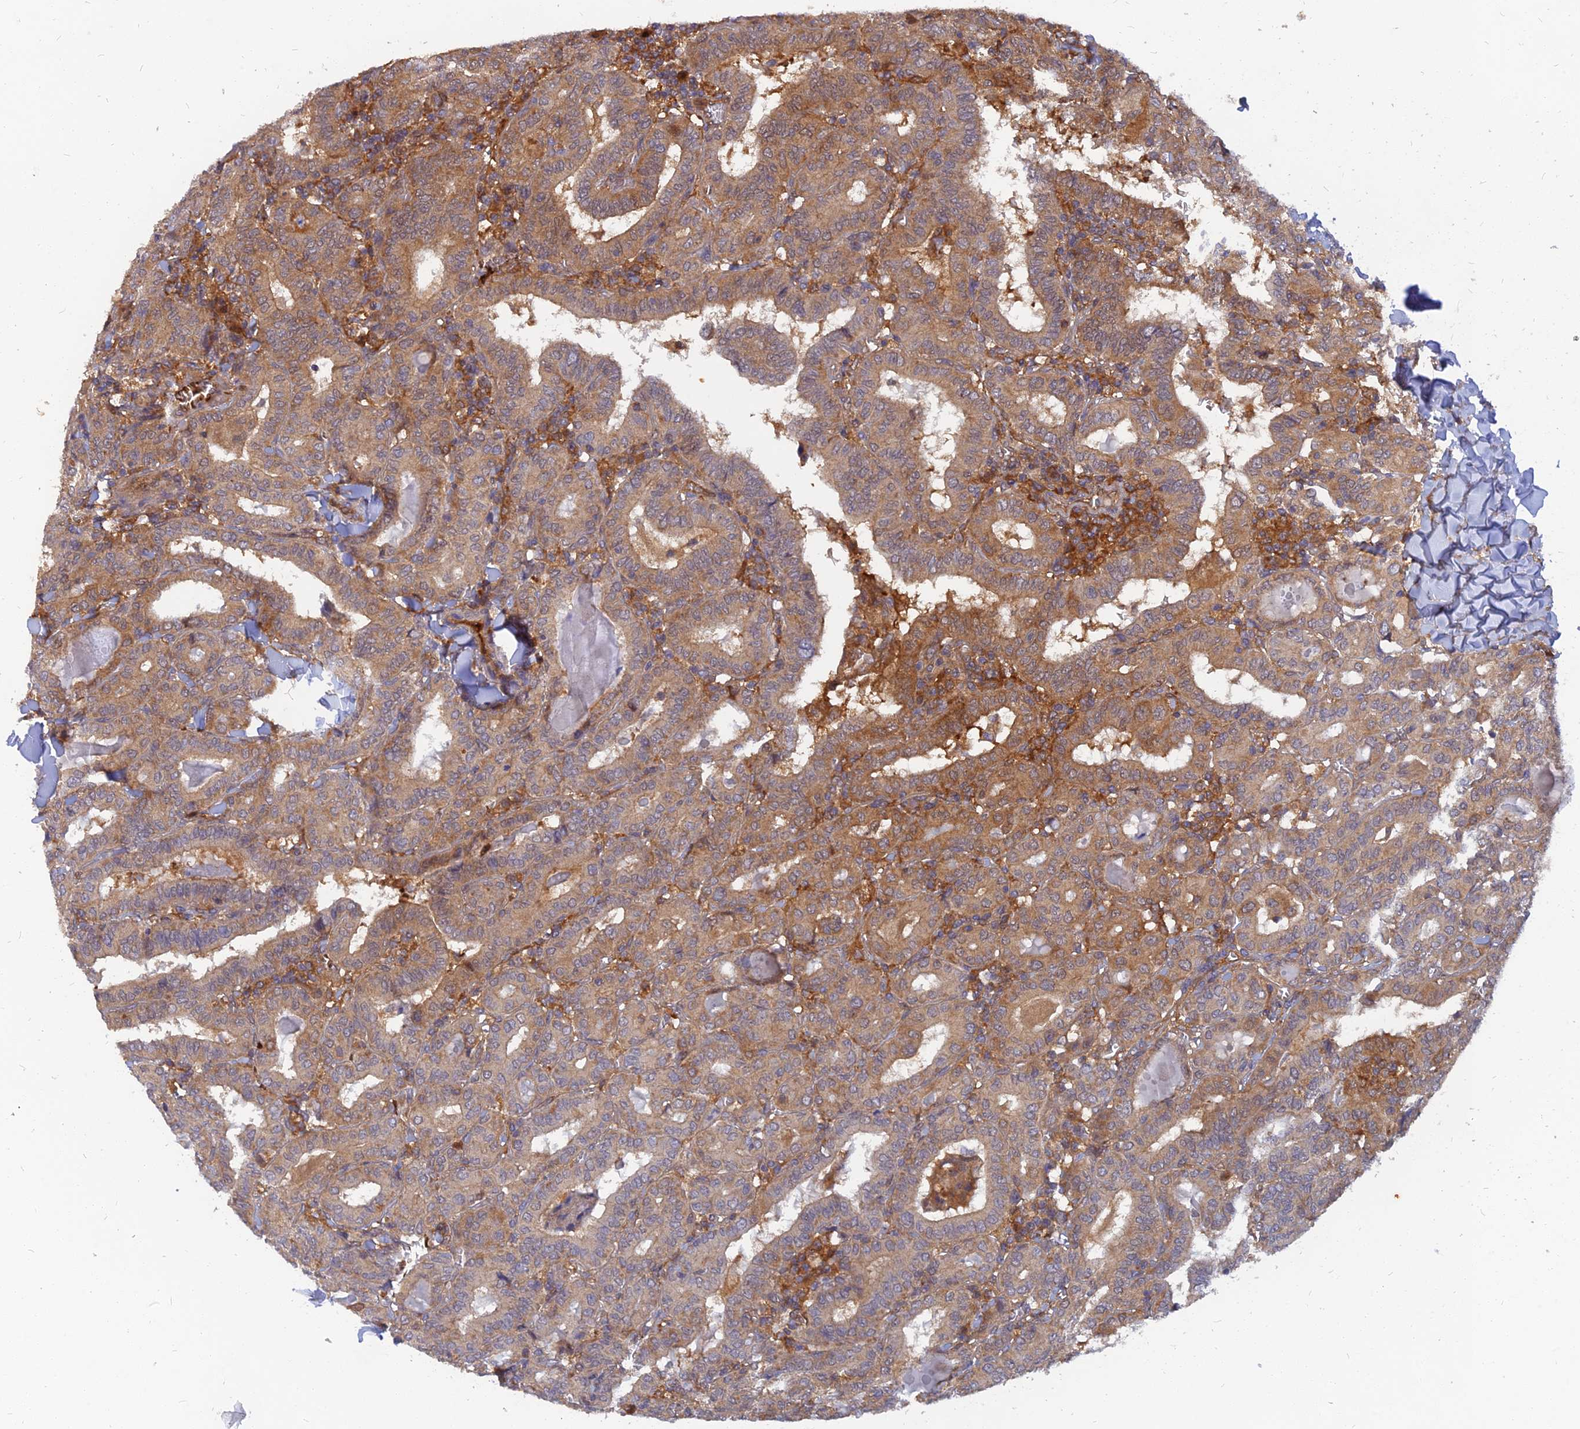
{"staining": {"intensity": "moderate", "quantity": ">75%", "location": "cytoplasmic/membranous"}, "tissue": "thyroid cancer", "cell_type": "Tumor cells", "image_type": "cancer", "snomed": [{"axis": "morphology", "description": "Papillary adenocarcinoma, NOS"}, {"axis": "topography", "description": "Thyroid gland"}], "caption": "This is an image of IHC staining of thyroid papillary adenocarcinoma, which shows moderate expression in the cytoplasmic/membranous of tumor cells.", "gene": "ARL2BP", "patient": {"sex": "female", "age": 72}}